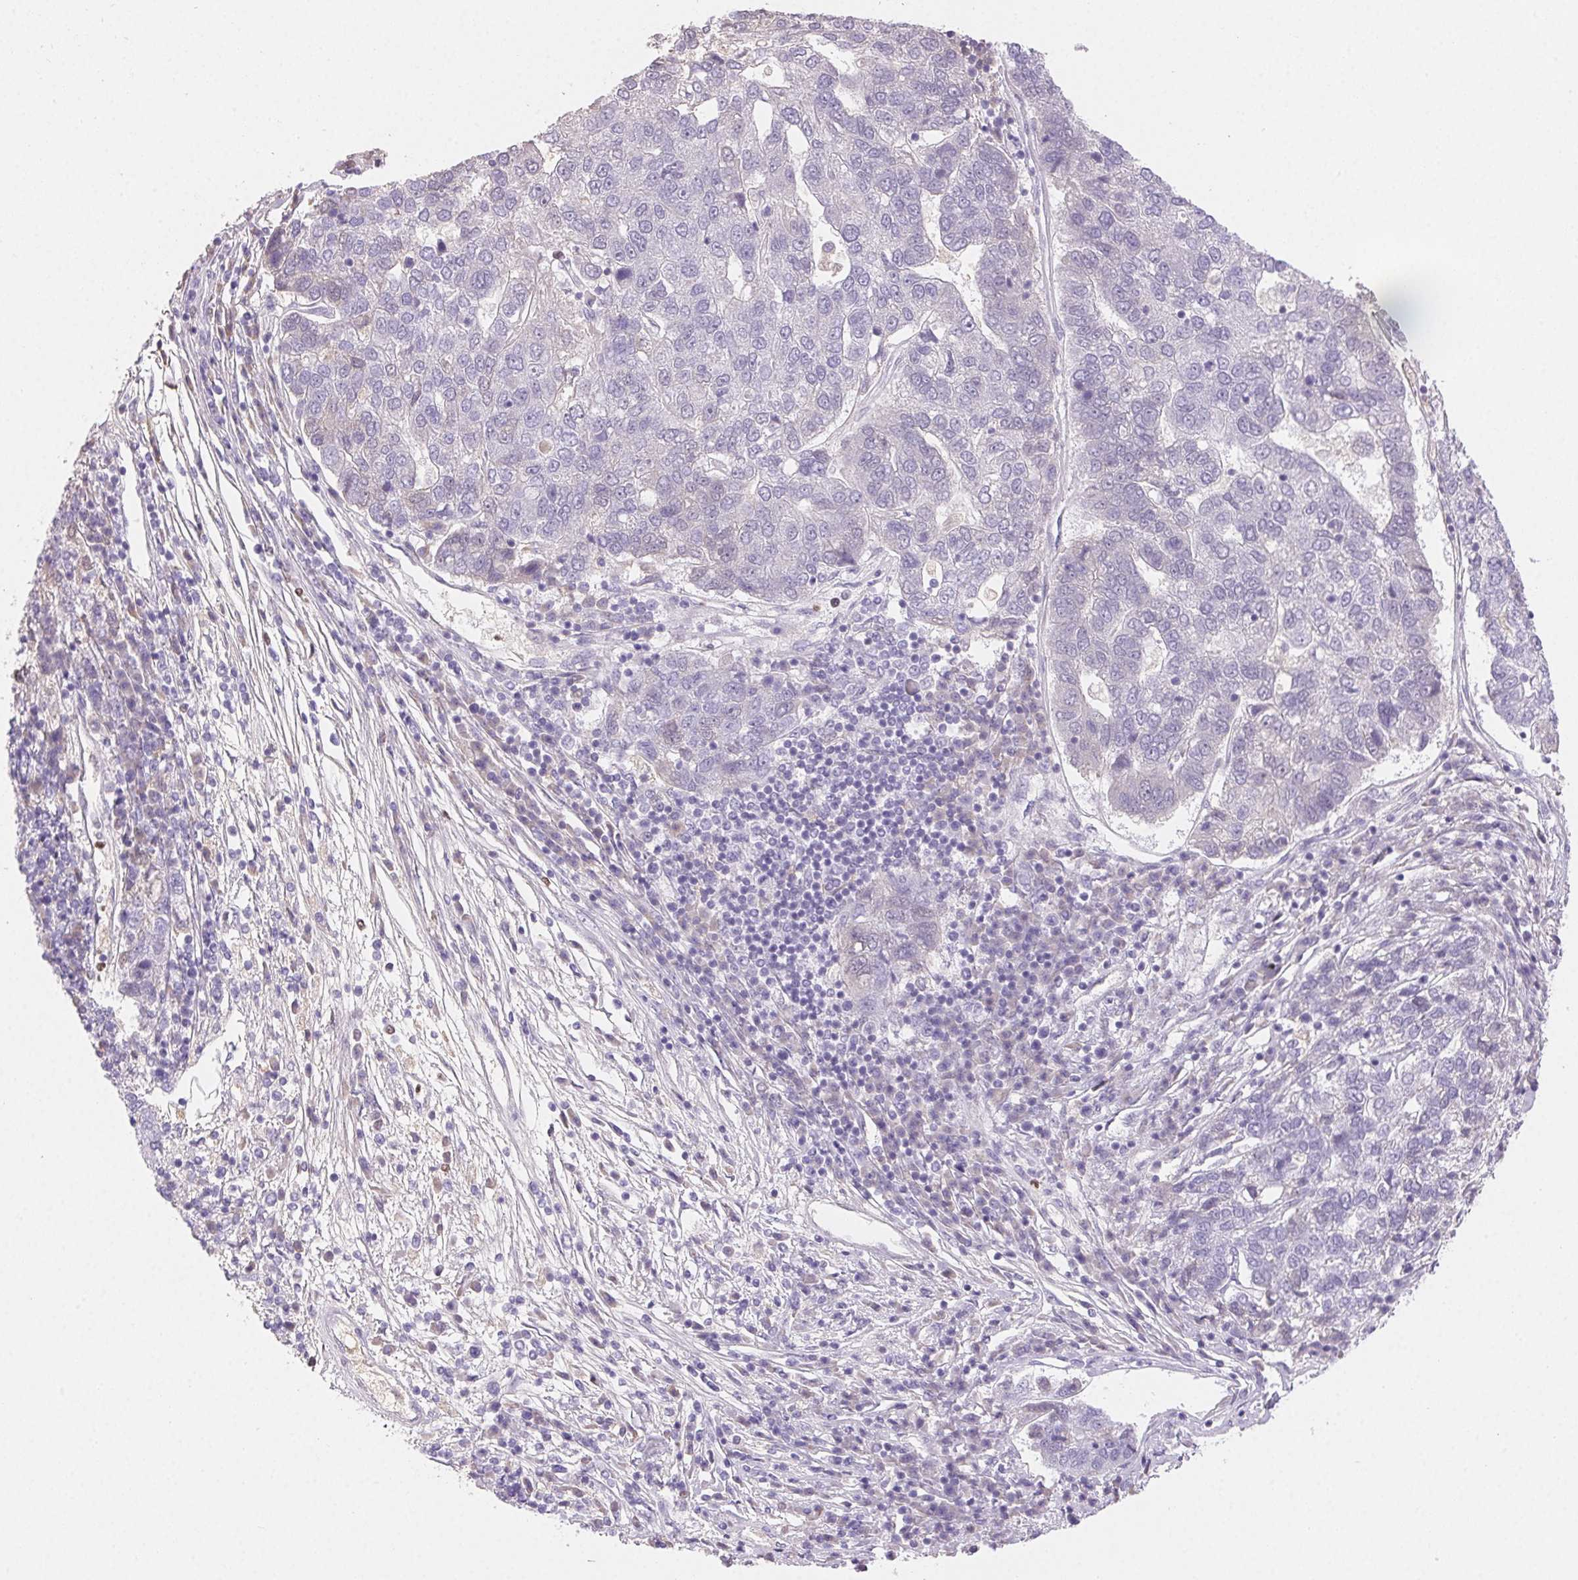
{"staining": {"intensity": "negative", "quantity": "none", "location": "none"}, "tissue": "pancreatic cancer", "cell_type": "Tumor cells", "image_type": "cancer", "snomed": [{"axis": "morphology", "description": "Adenocarcinoma, NOS"}, {"axis": "topography", "description": "Pancreas"}], "caption": "There is no significant expression in tumor cells of adenocarcinoma (pancreatic). (Immunohistochemistry, brightfield microscopy, high magnification).", "gene": "PADI4", "patient": {"sex": "female", "age": 61}}